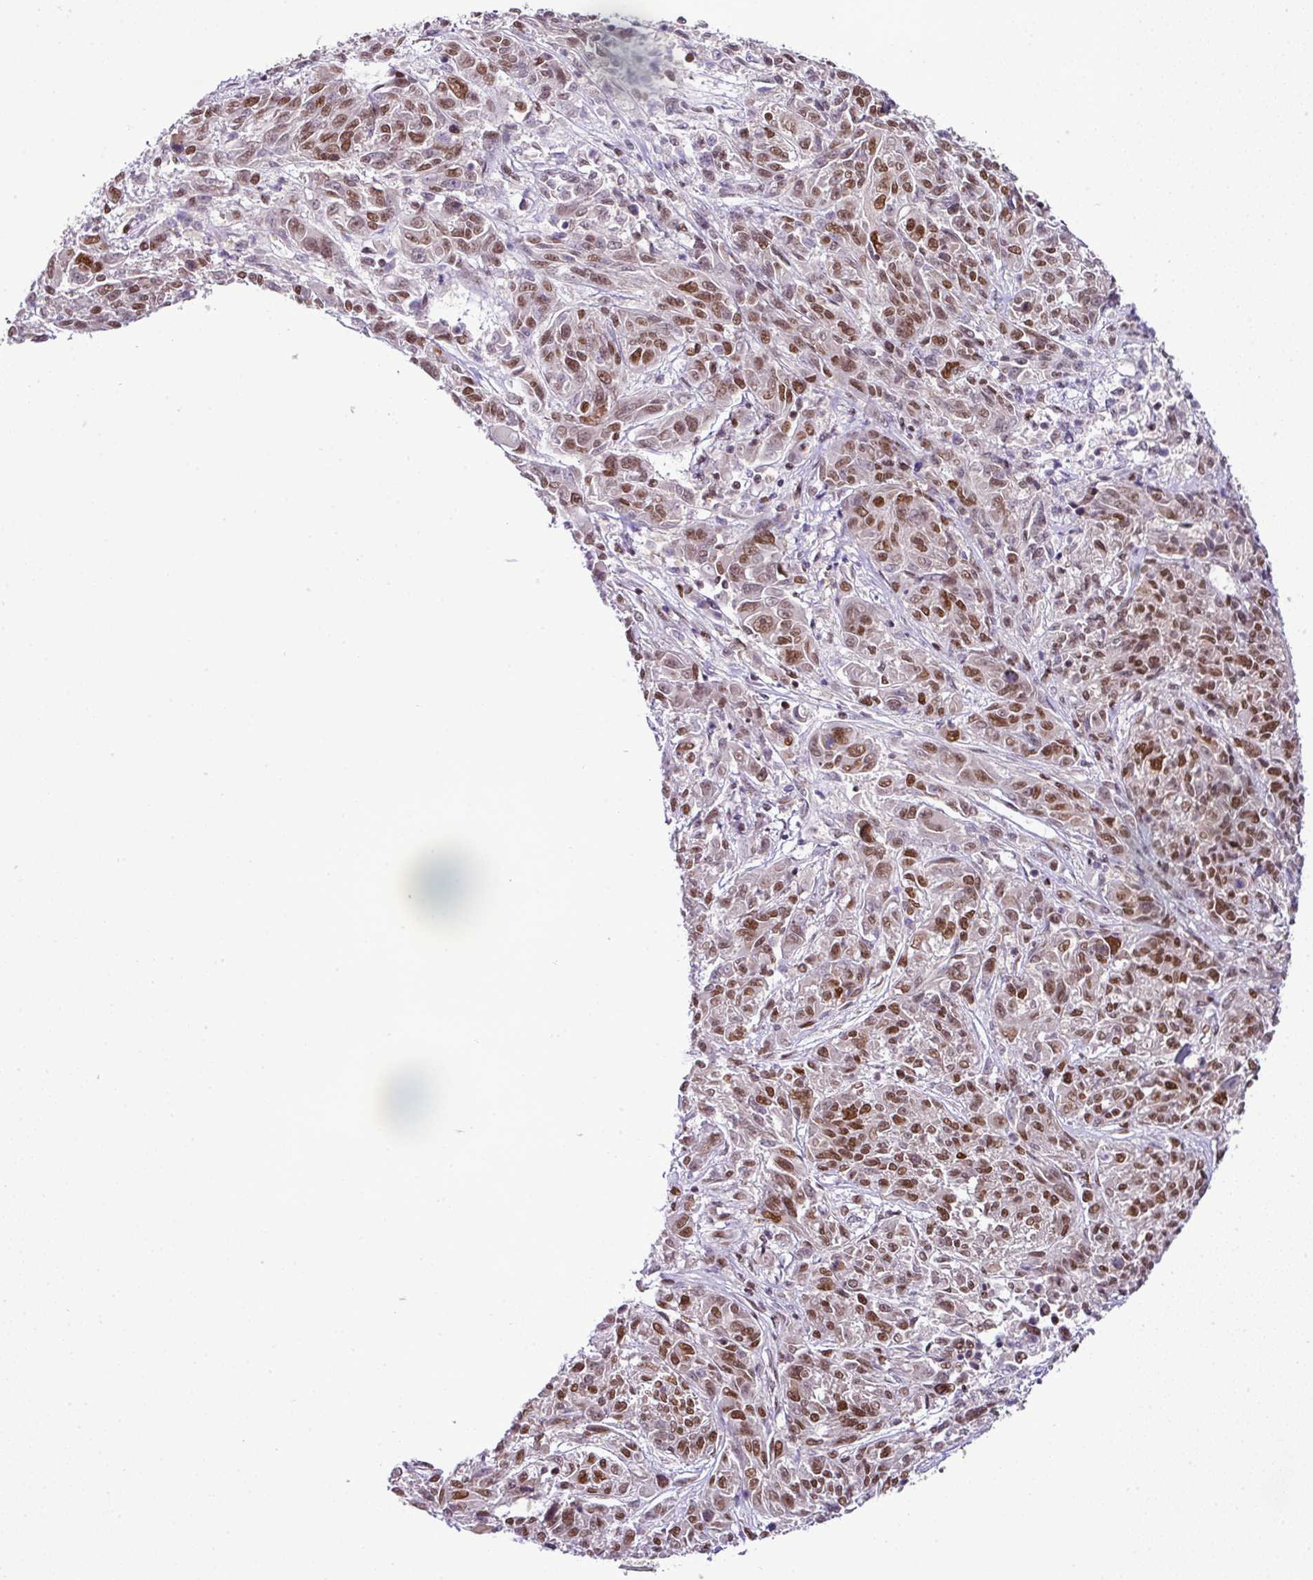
{"staining": {"intensity": "moderate", "quantity": ">75%", "location": "nuclear"}, "tissue": "melanoma", "cell_type": "Tumor cells", "image_type": "cancer", "snomed": [{"axis": "morphology", "description": "Malignant melanoma, NOS"}, {"axis": "topography", "description": "Skin"}], "caption": "Brown immunohistochemical staining in melanoma displays moderate nuclear expression in approximately >75% of tumor cells.", "gene": "PGAP4", "patient": {"sex": "male", "age": 53}}